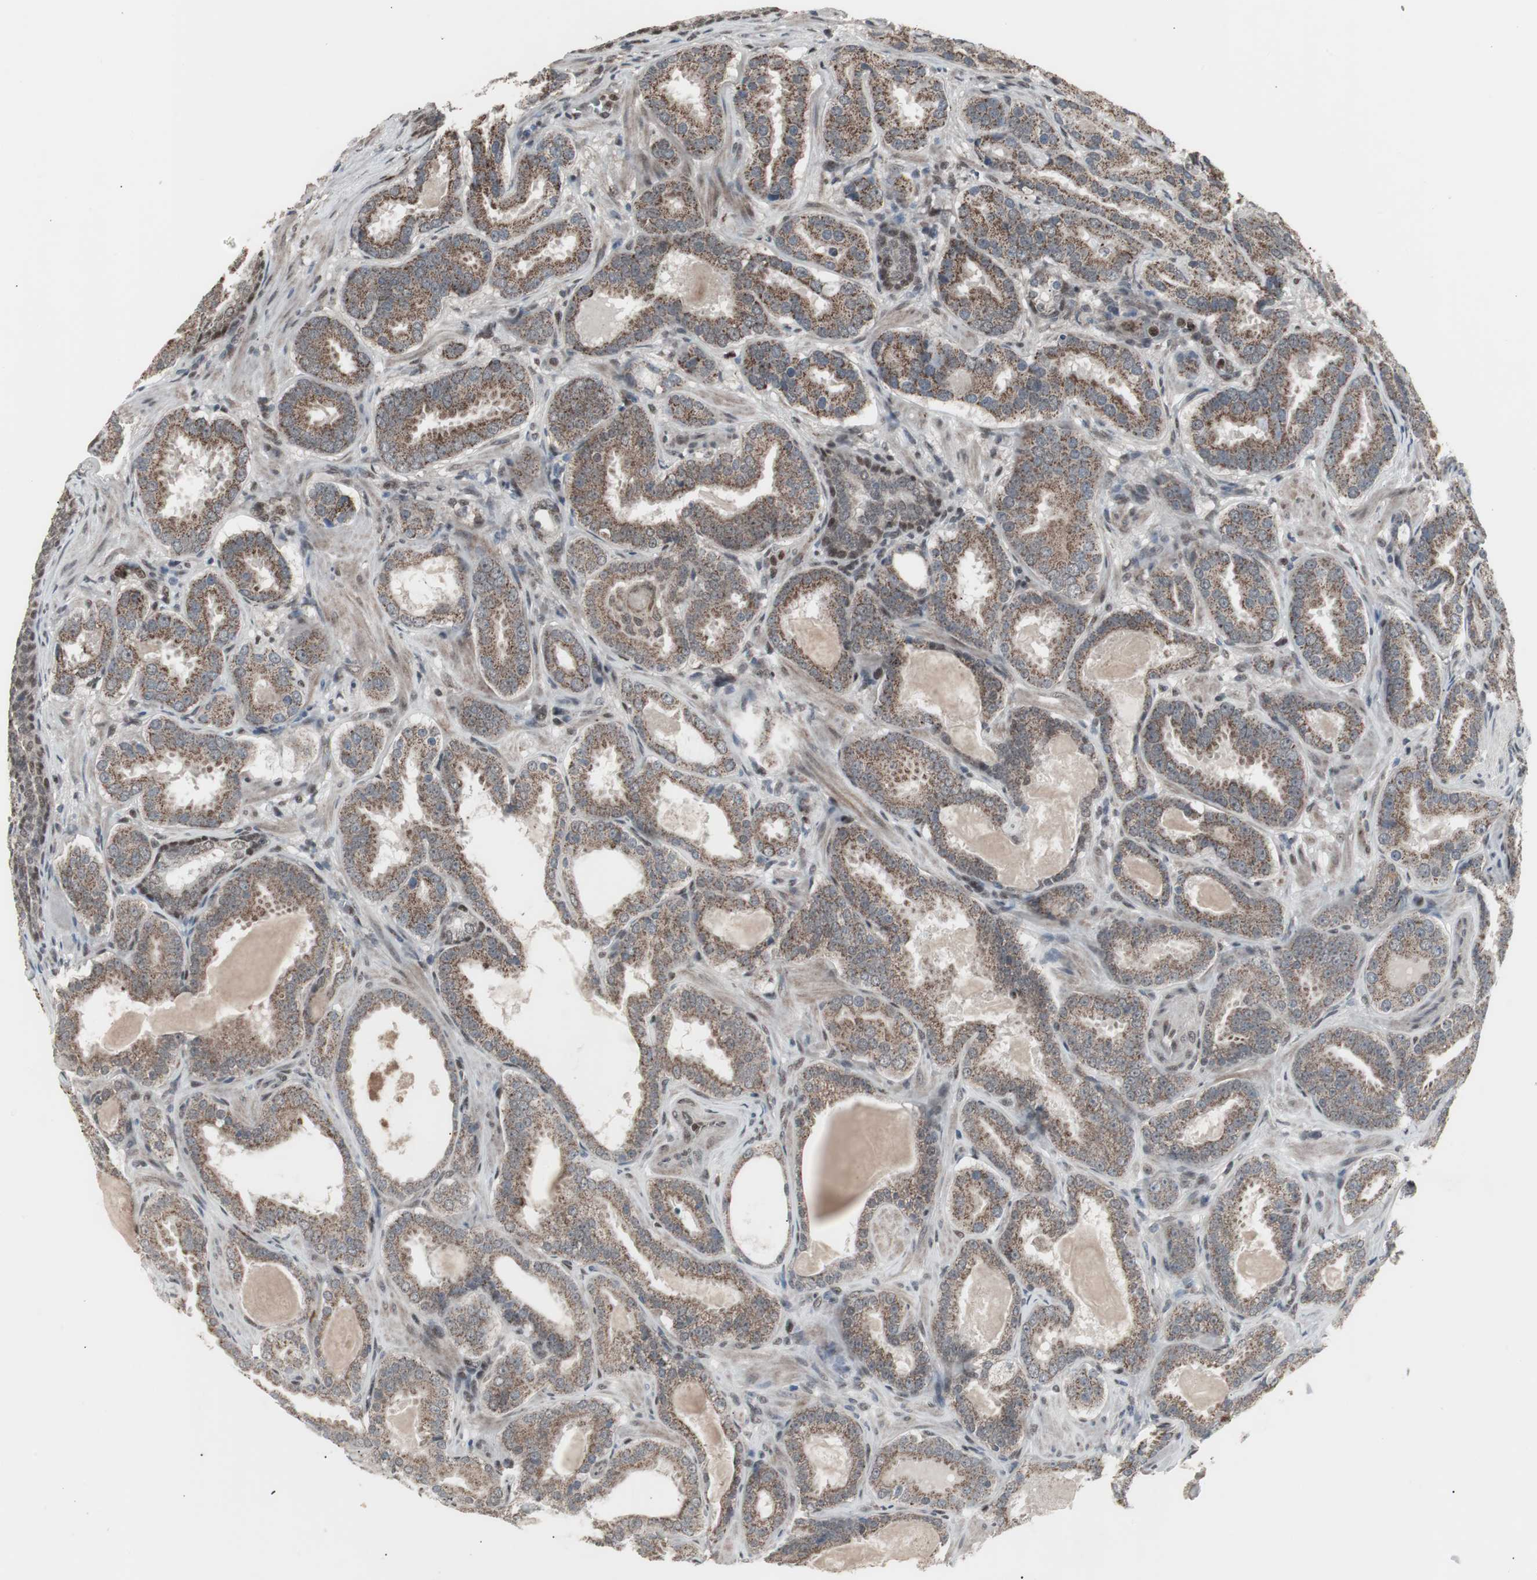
{"staining": {"intensity": "moderate", "quantity": ">75%", "location": "cytoplasmic/membranous"}, "tissue": "prostate cancer", "cell_type": "Tumor cells", "image_type": "cancer", "snomed": [{"axis": "morphology", "description": "Adenocarcinoma, Low grade"}, {"axis": "topography", "description": "Prostate"}], "caption": "Protein expression analysis of human low-grade adenocarcinoma (prostate) reveals moderate cytoplasmic/membranous expression in approximately >75% of tumor cells.", "gene": "RXRA", "patient": {"sex": "male", "age": 59}}